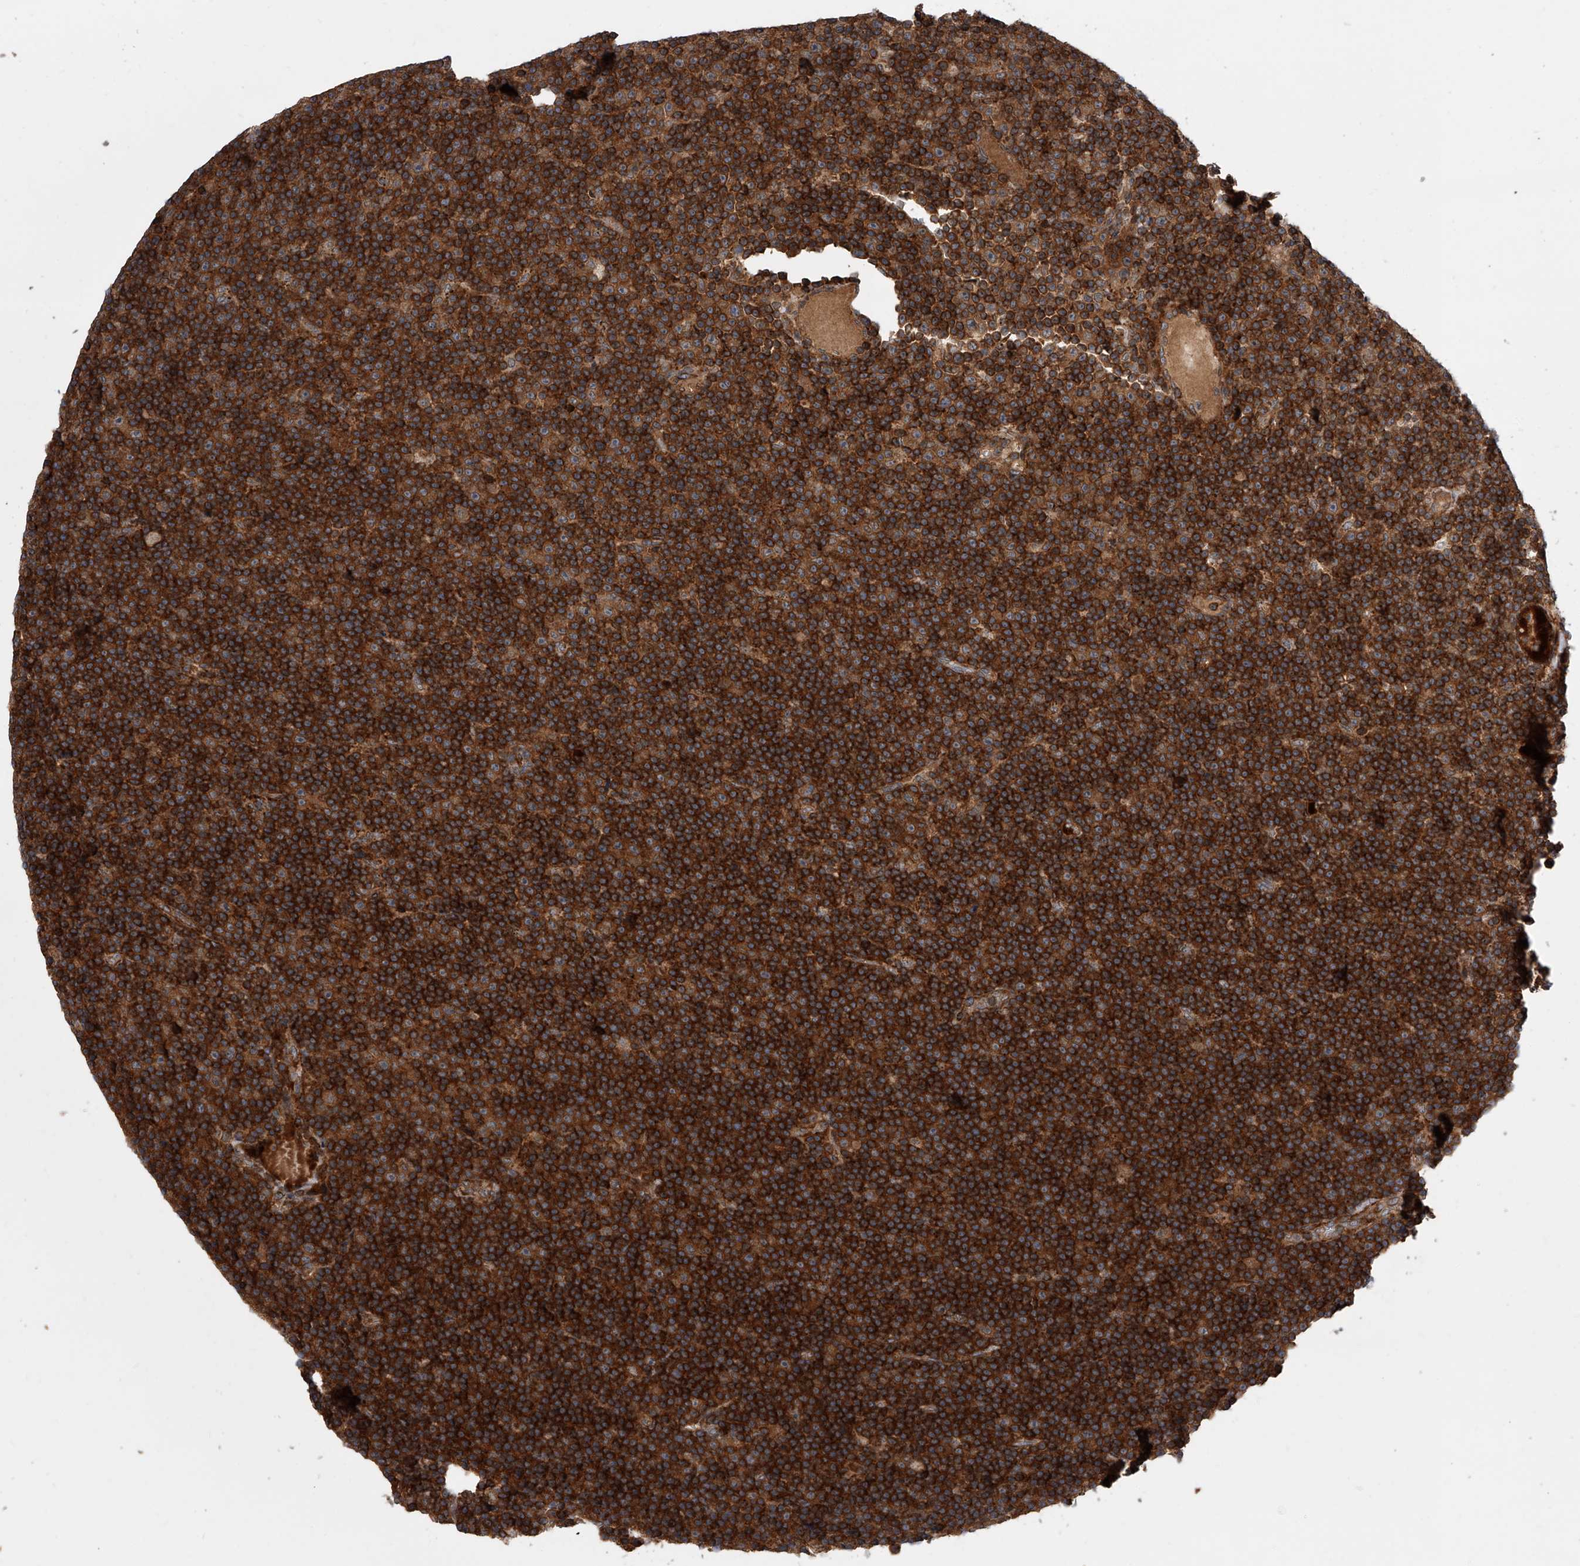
{"staining": {"intensity": "strong", "quantity": ">75%", "location": "cytoplasmic/membranous"}, "tissue": "lymphoma", "cell_type": "Tumor cells", "image_type": "cancer", "snomed": [{"axis": "morphology", "description": "Malignant lymphoma, non-Hodgkin's type, Low grade"}, {"axis": "topography", "description": "Lymph node"}], "caption": "A histopathology image of human lymphoma stained for a protein displays strong cytoplasmic/membranous brown staining in tumor cells.", "gene": "USP47", "patient": {"sex": "female", "age": 67}}